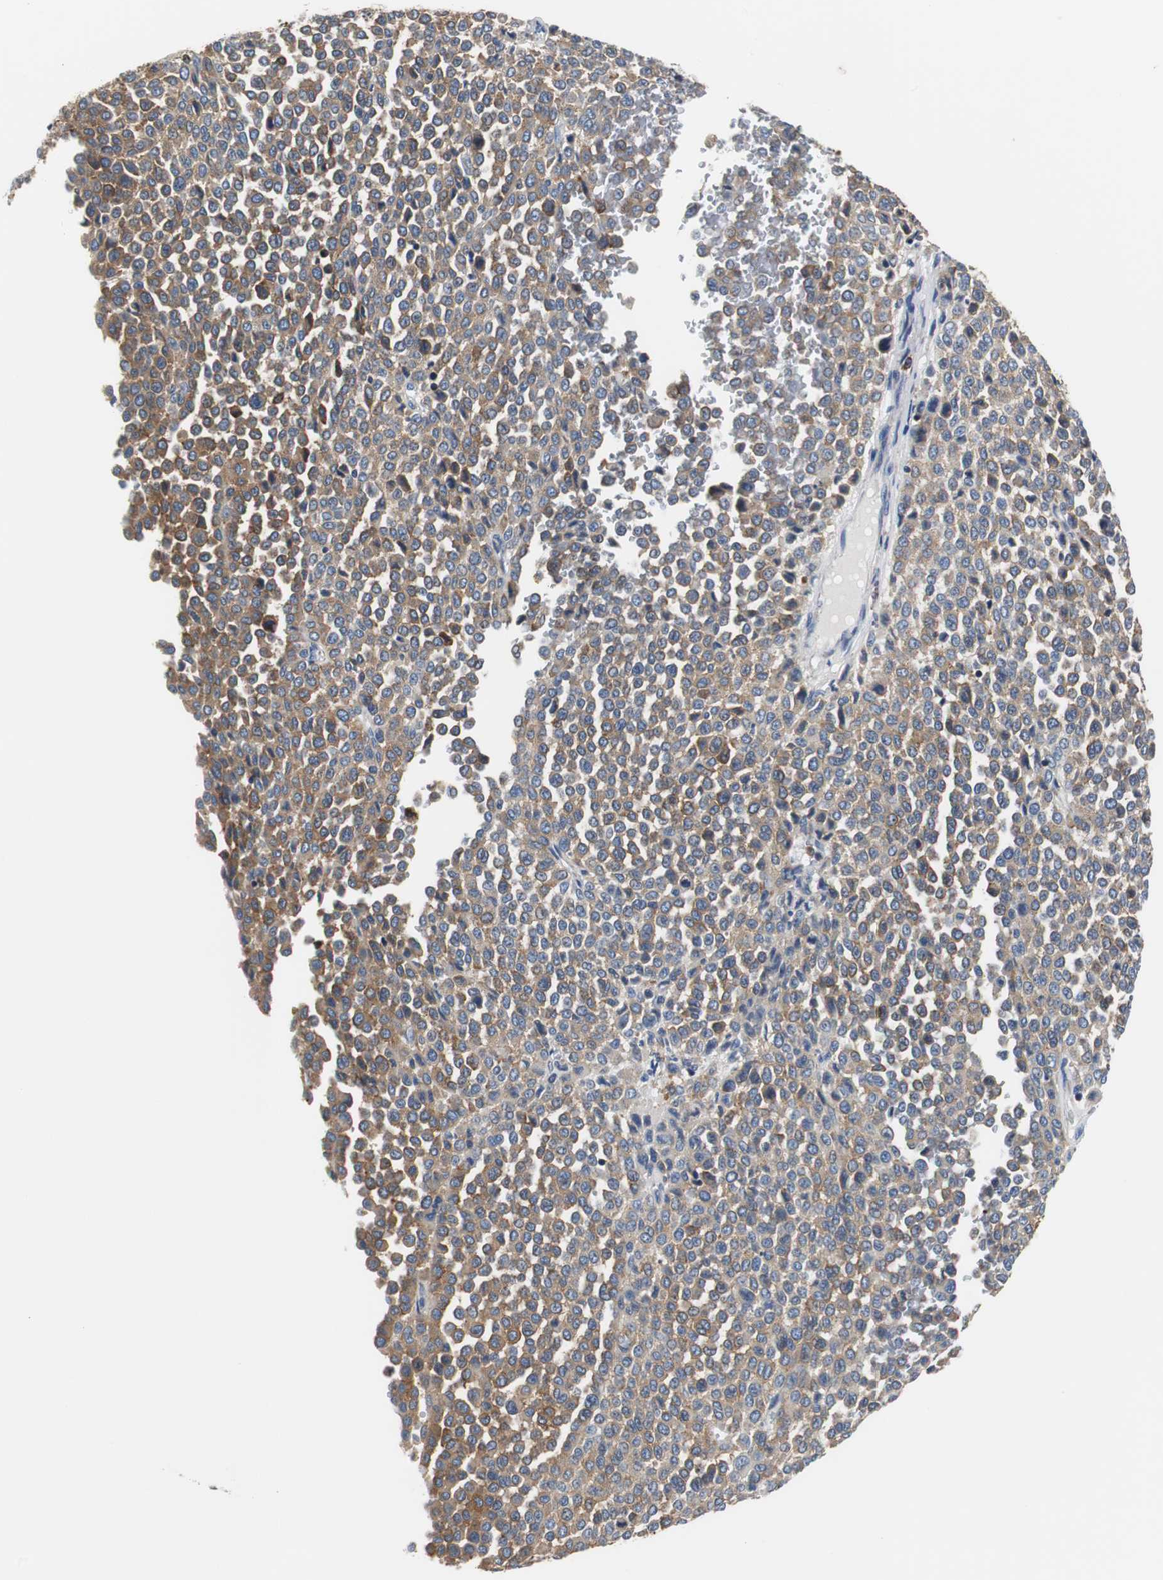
{"staining": {"intensity": "moderate", "quantity": ">75%", "location": "cytoplasmic/membranous"}, "tissue": "melanoma", "cell_type": "Tumor cells", "image_type": "cancer", "snomed": [{"axis": "morphology", "description": "Malignant melanoma, Metastatic site"}, {"axis": "topography", "description": "Pancreas"}], "caption": "An immunohistochemistry photomicrograph of tumor tissue is shown. Protein staining in brown labels moderate cytoplasmic/membranous positivity in melanoma within tumor cells.", "gene": "VAMP8", "patient": {"sex": "female", "age": 30}}